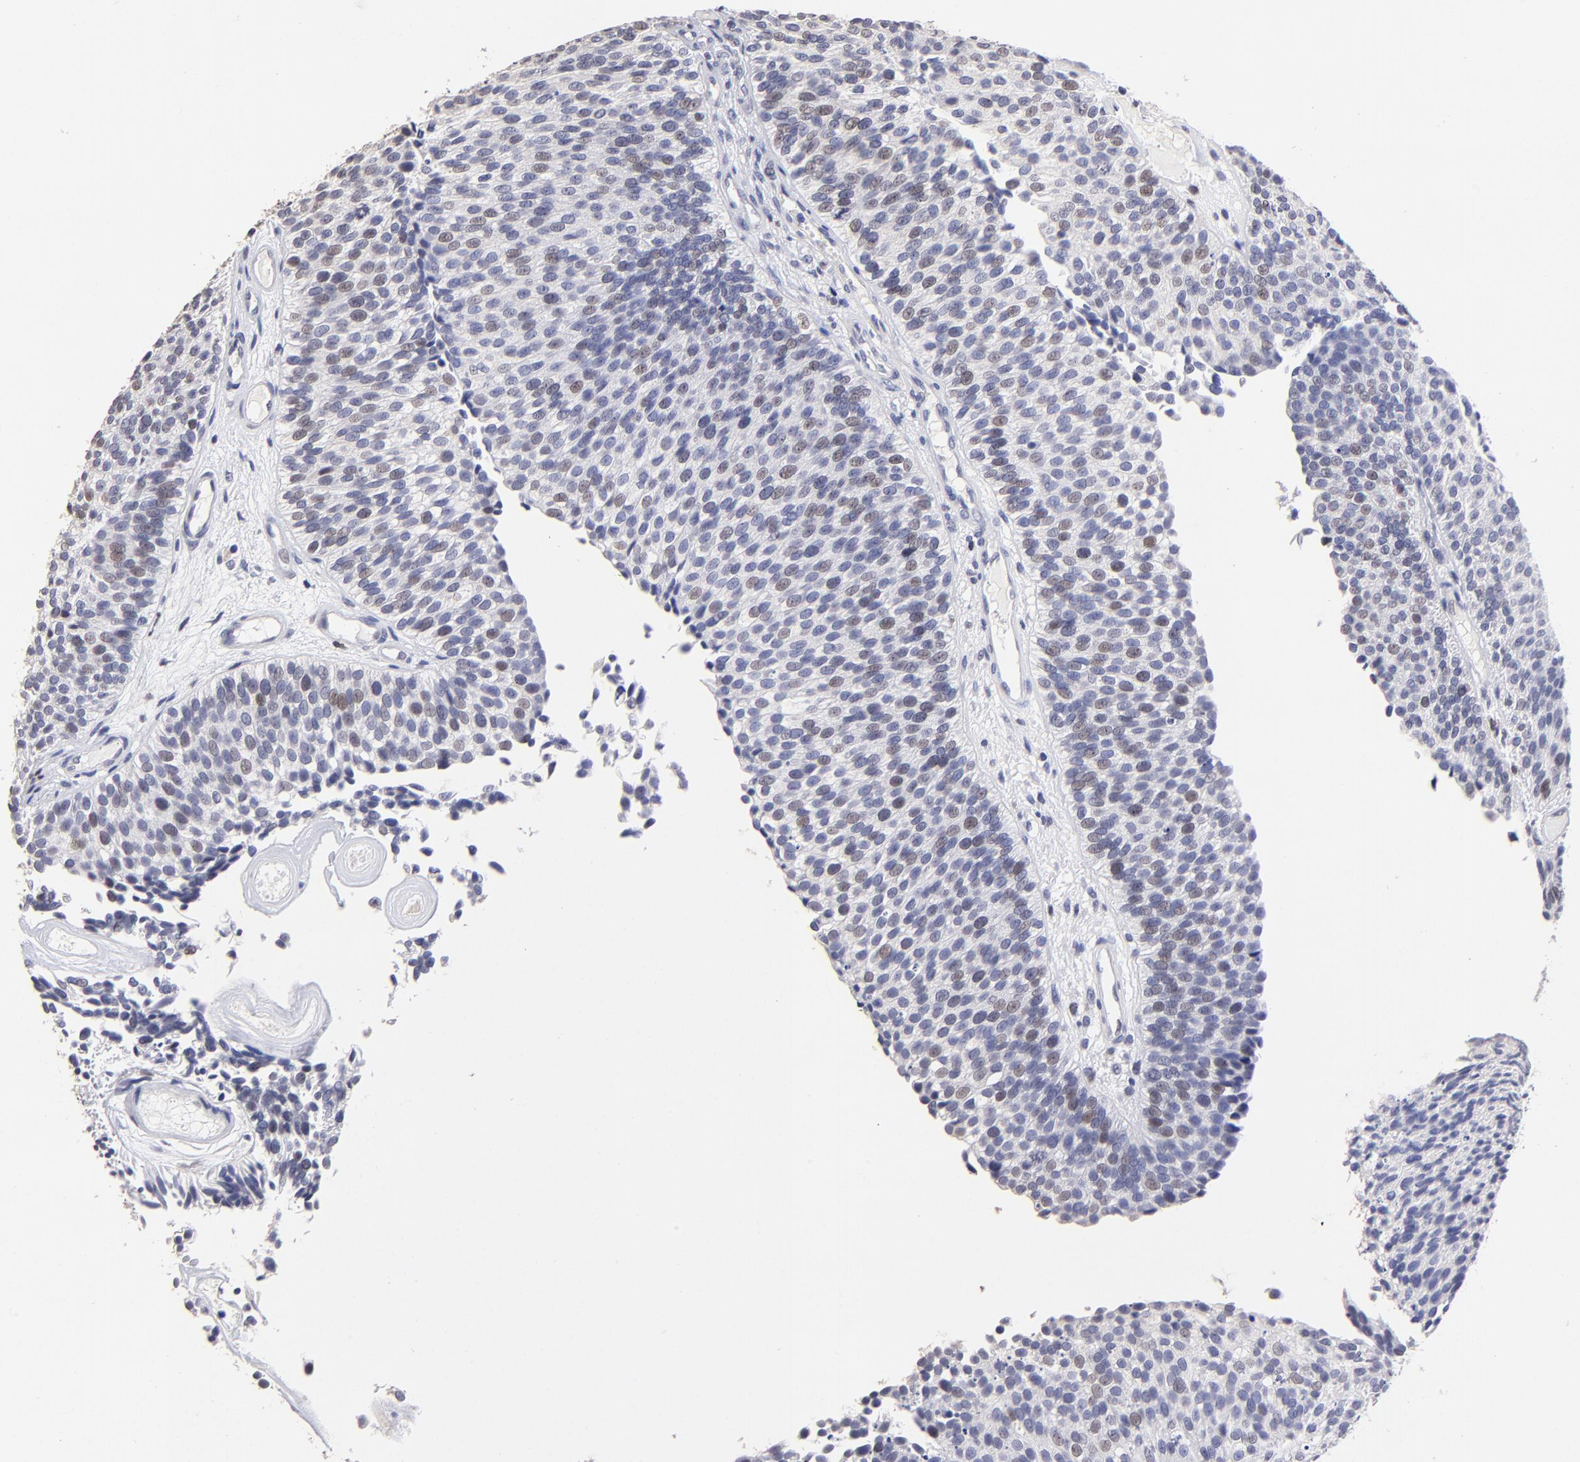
{"staining": {"intensity": "weak", "quantity": "25%-75%", "location": "nuclear"}, "tissue": "urothelial cancer", "cell_type": "Tumor cells", "image_type": "cancer", "snomed": [{"axis": "morphology", "description": "Urothelial carcinoma, Low grade"}, {"axis": "topography", "description": "Urinary bladder"}], "caption": "DAB immunohistochemical staining of urothelial cancer displays weak nuclear protein positivity in approximately 25%-75% of tumor cells. (brown staining indicates protein expression, while blue staining denotes nuclei).", "gene": "DNMT1", "patient": {"sex": "male", "age": 84}}